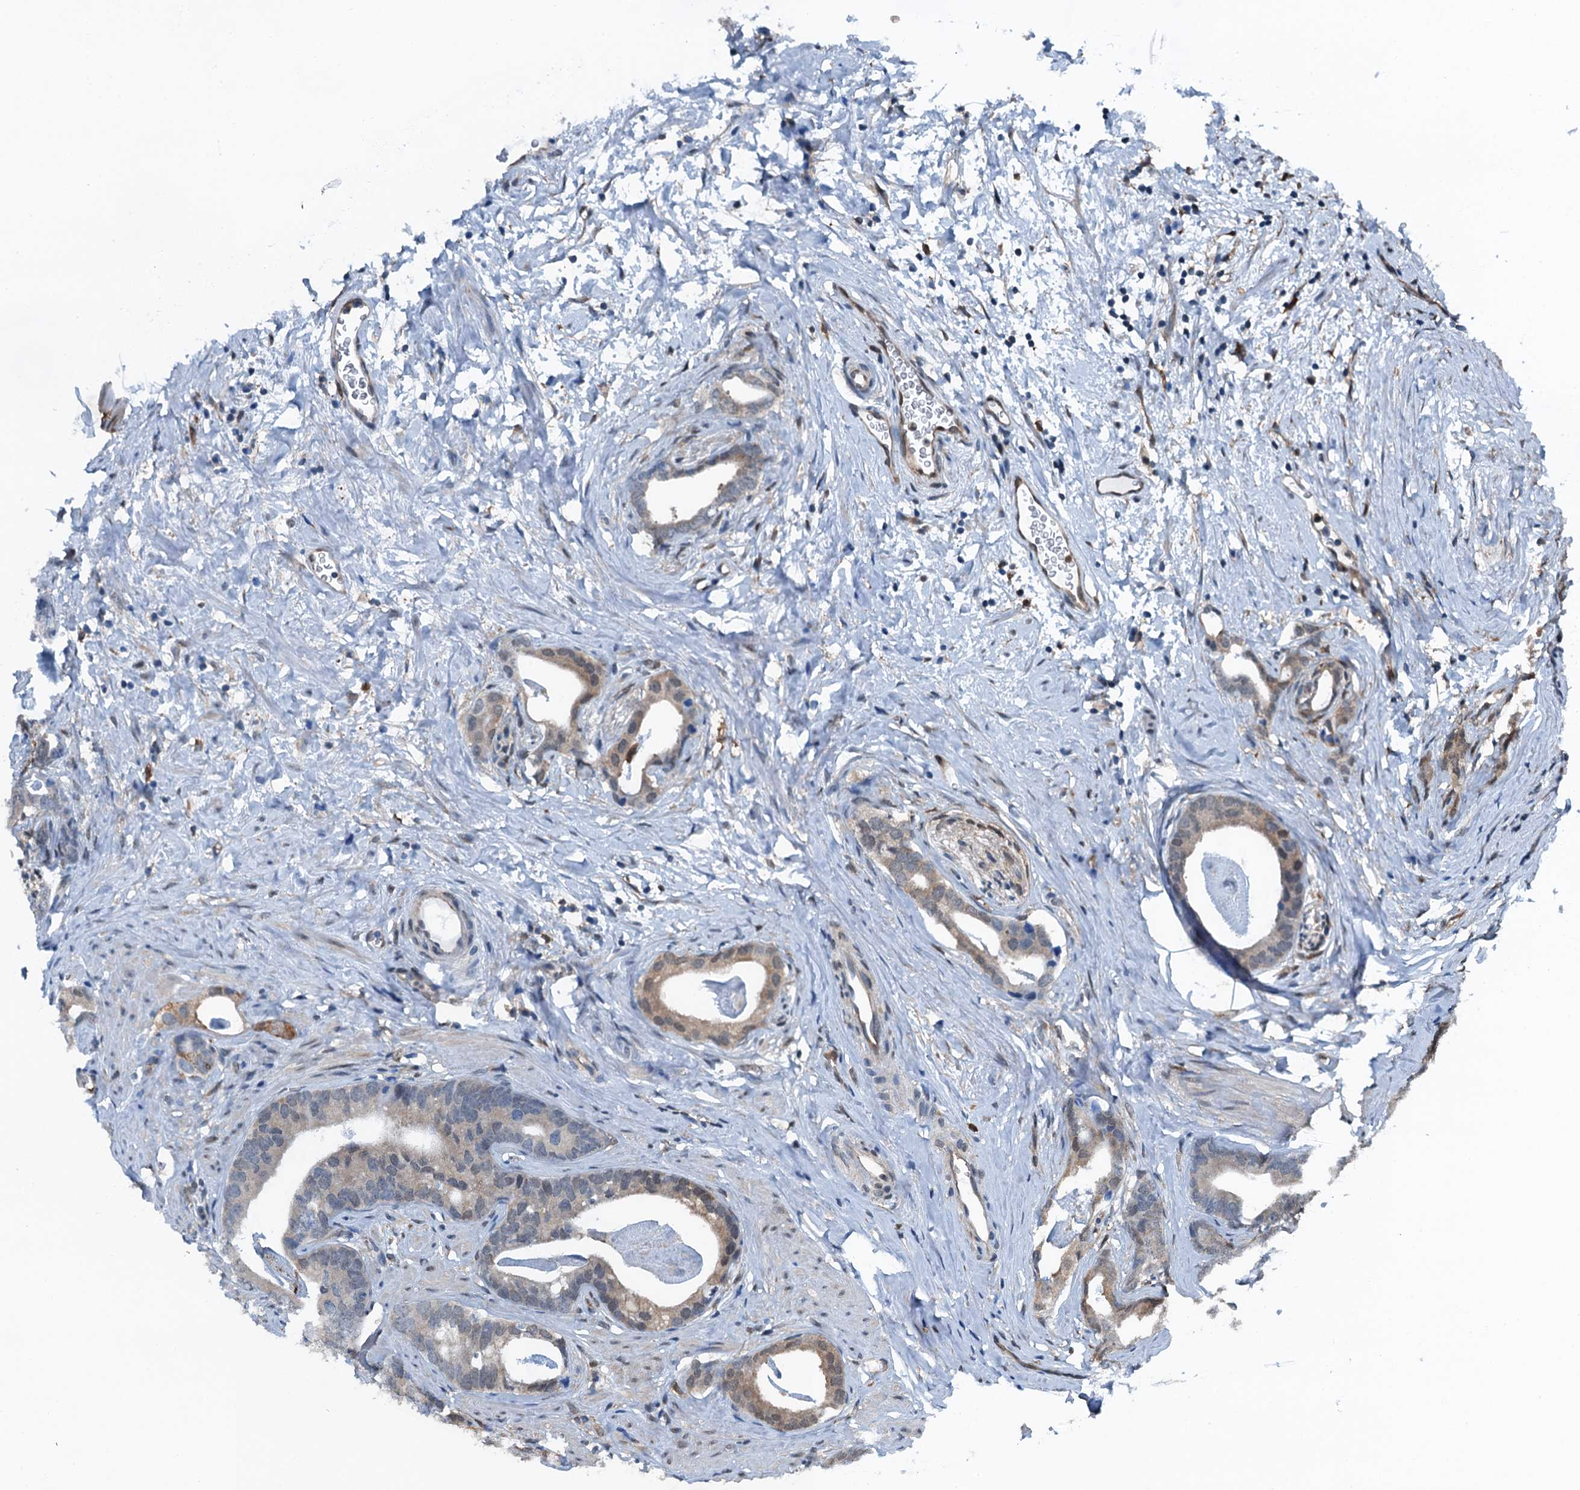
{"staining": {"intensity": "weak", "quantity": "25%-75%", "location": "cytoplasmic/membranous"}, "tissue": "prostate cancer", "cell_type": "Tumor cells", "image_type": "cancer", "snomed": [{"axis": "morphology", "description": "Adenocarcinoma, Low grade"}, {"axis": "topography", "description": "Prostate"}], "caption": "Prostate cancer (adenocarcinoma (low-grade)) tissue exhibits weak cytoplasmic/membranous staining in approximately 25%-75% of tumor cells, visualized by immunohistochemistry.", "gene": "RNH1", "patient": {"sex": "male", "age": 63}}